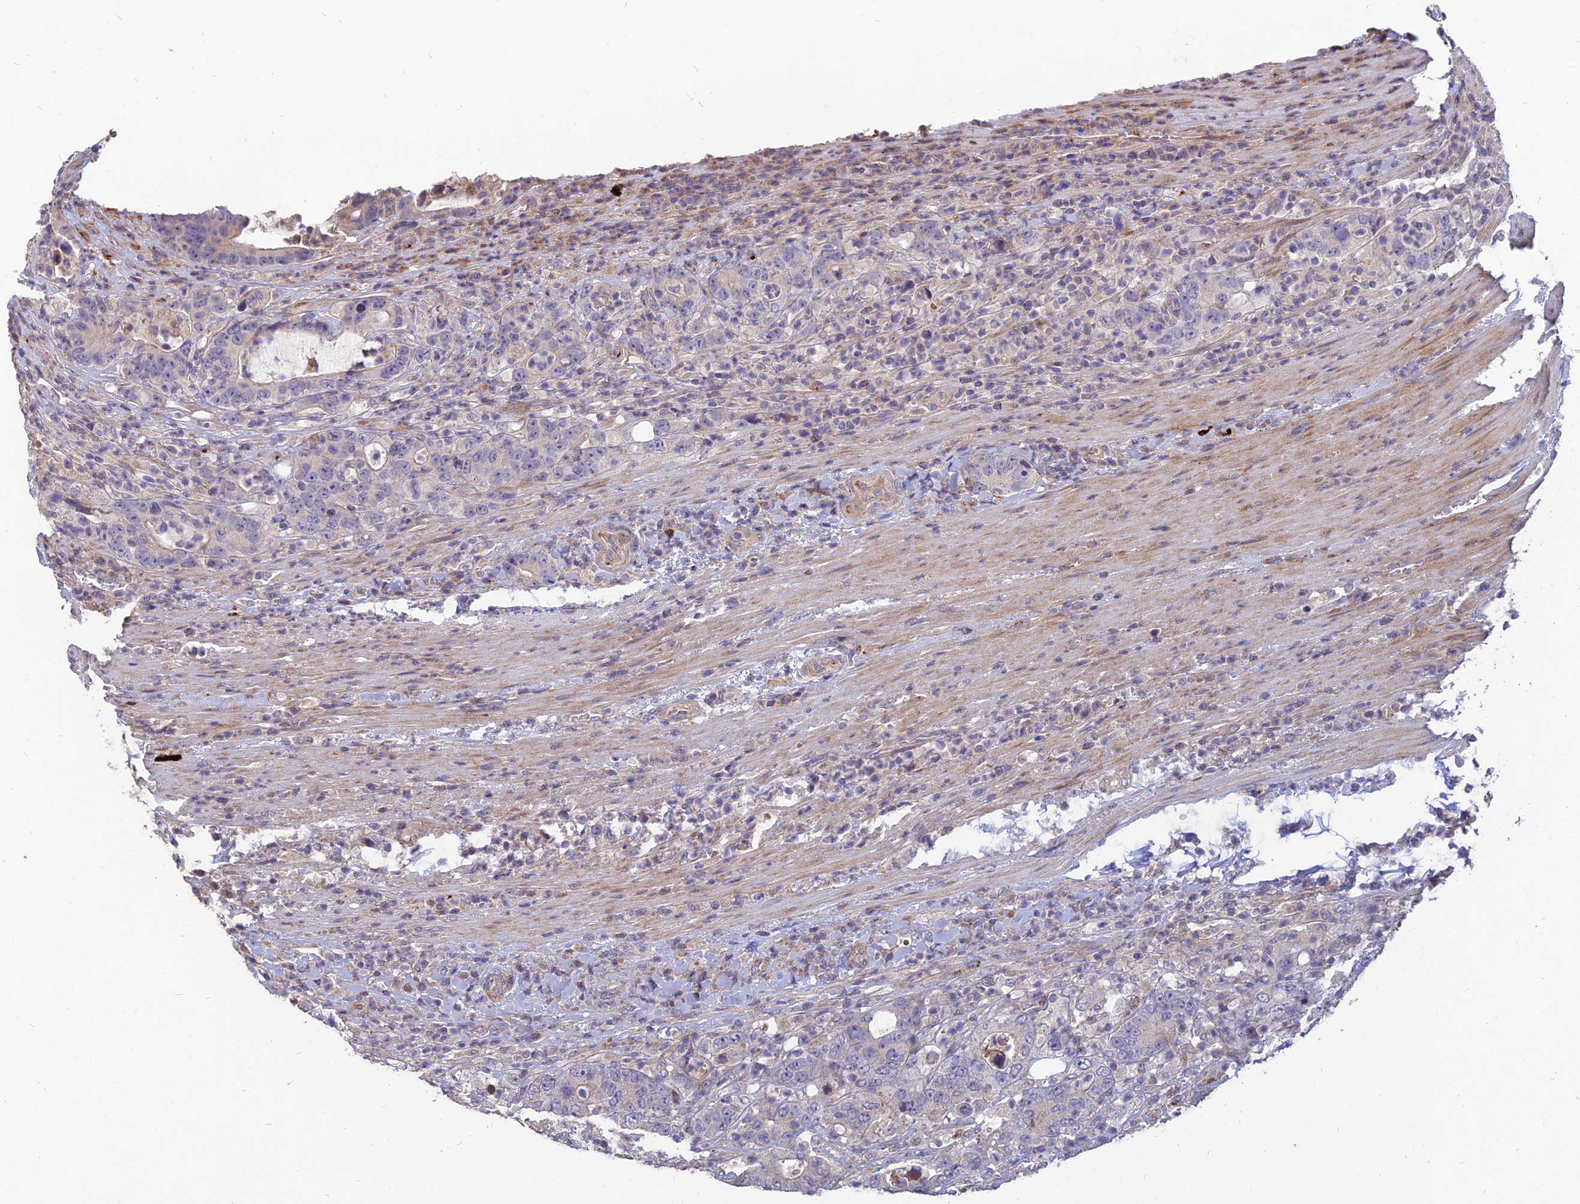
{"staining": {"intensity": "negative", "quantity": "none", "location": "none"}, "tissue": "colorectal cancer", "cell_type": "Tumor cells", "image_type": "cancer", "snomed": [{"axis": "morphology", "description": "Adenocarcinoma, NOS"}, {"axis": "topography", "description": "Colon"}], "caption": "A high-resolution histopathology image shows immunohistochemistry staining of adenocarcinoma (colorectal), which reveals no significant positivity in tumor cells.", "gene": "ST3GAL6", "patient": {"sex": "female", "age": 75}}